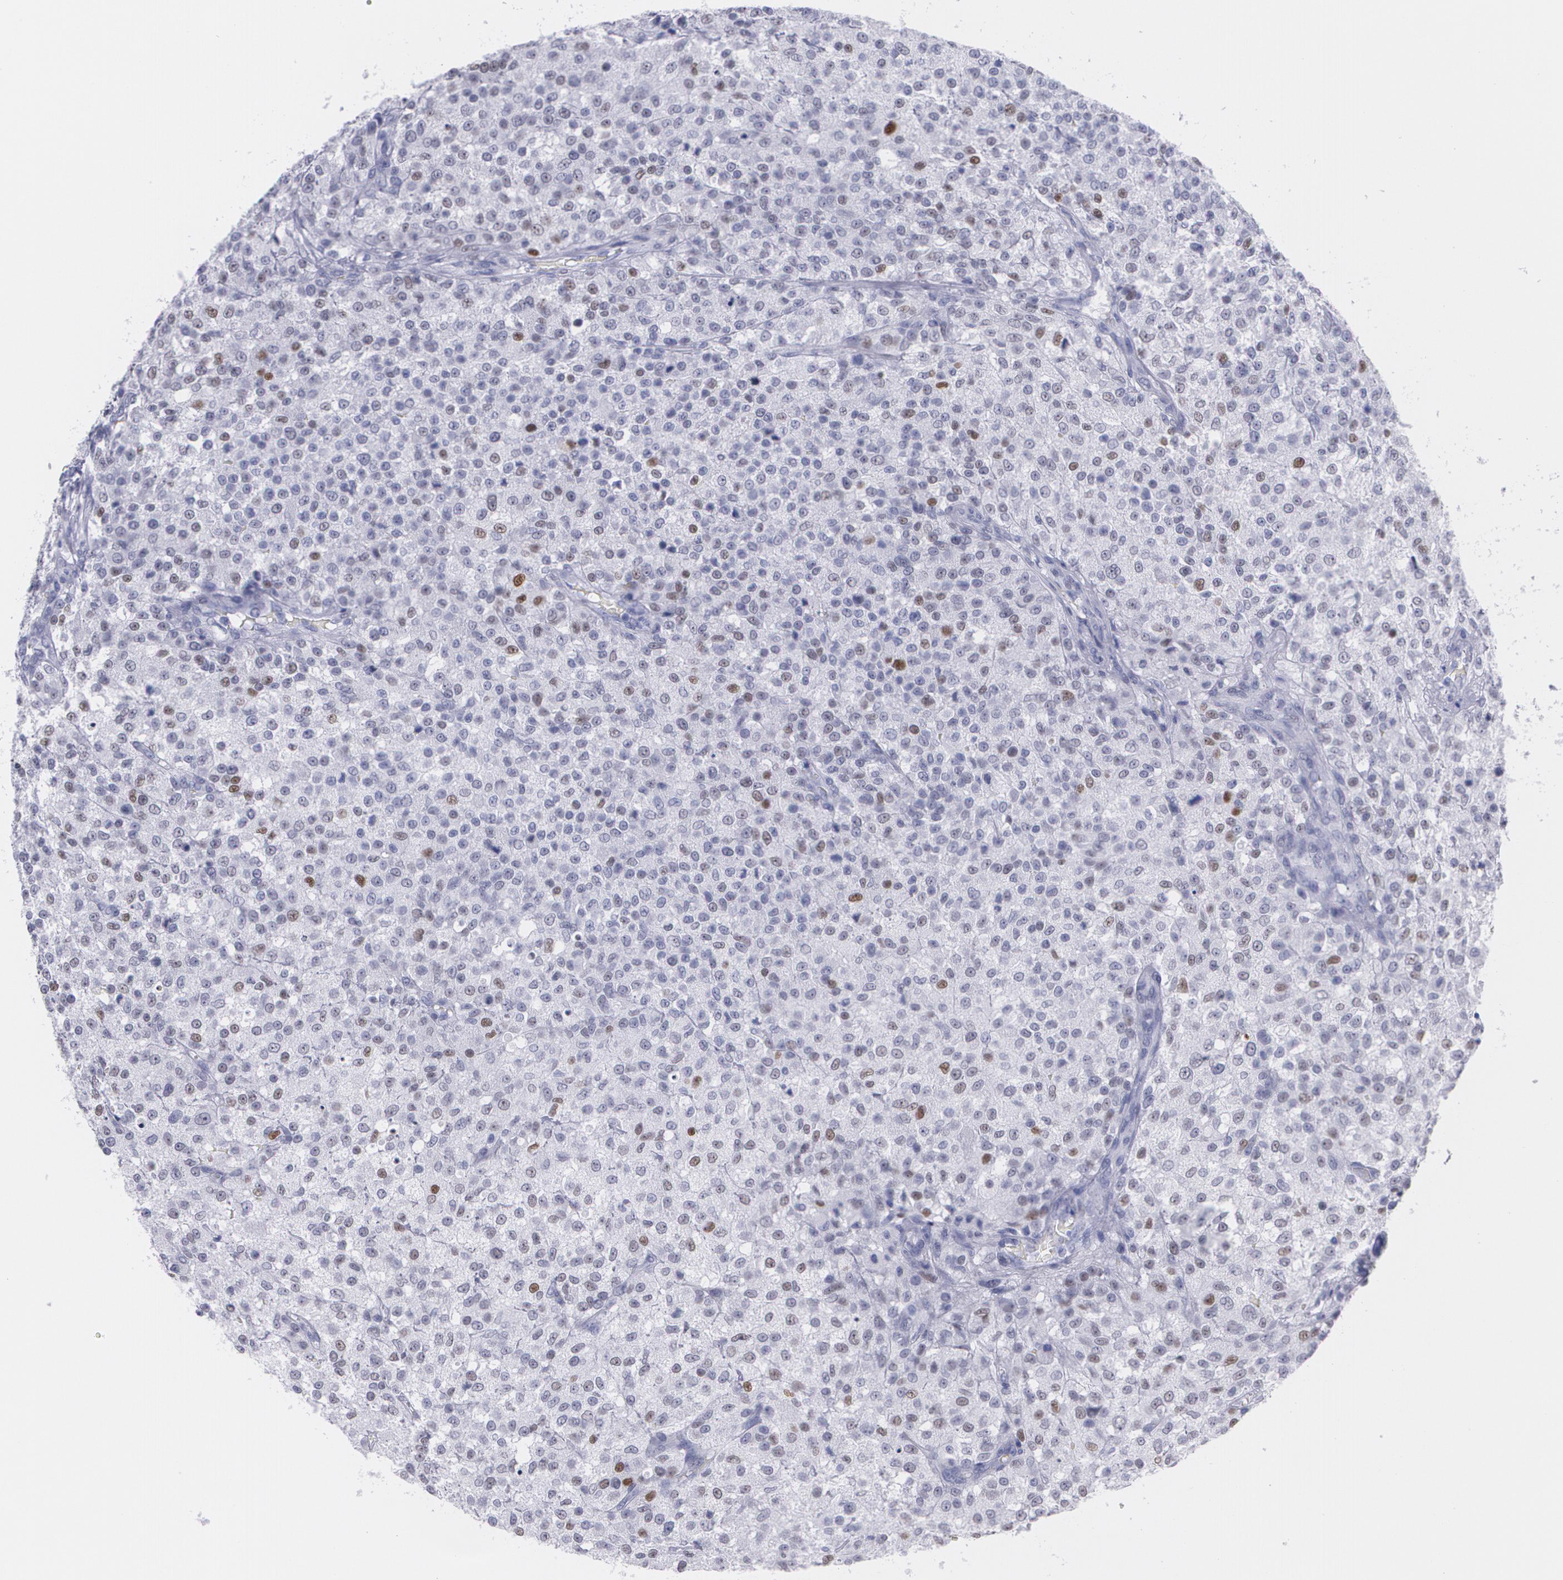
{"staining": {"intensity": "moderate", "quantity": "<25%", "location": "nuclear"}, "tissue": "testis cancer", "cell_type": "Tumor cells", "image_type": "cancer", "snomed": [{"axis": "morphology", "description": "Seminoma, NOS"}, {"axis": "topography", "description": "Testis"}], "caption": "Testis seminoma tissue displays moderate nuclear staining in about <25% of tumor cells, visualized by immunohistochemistry.", "gene": "TP53", "patient": {"sex": "male", "age": 59}}